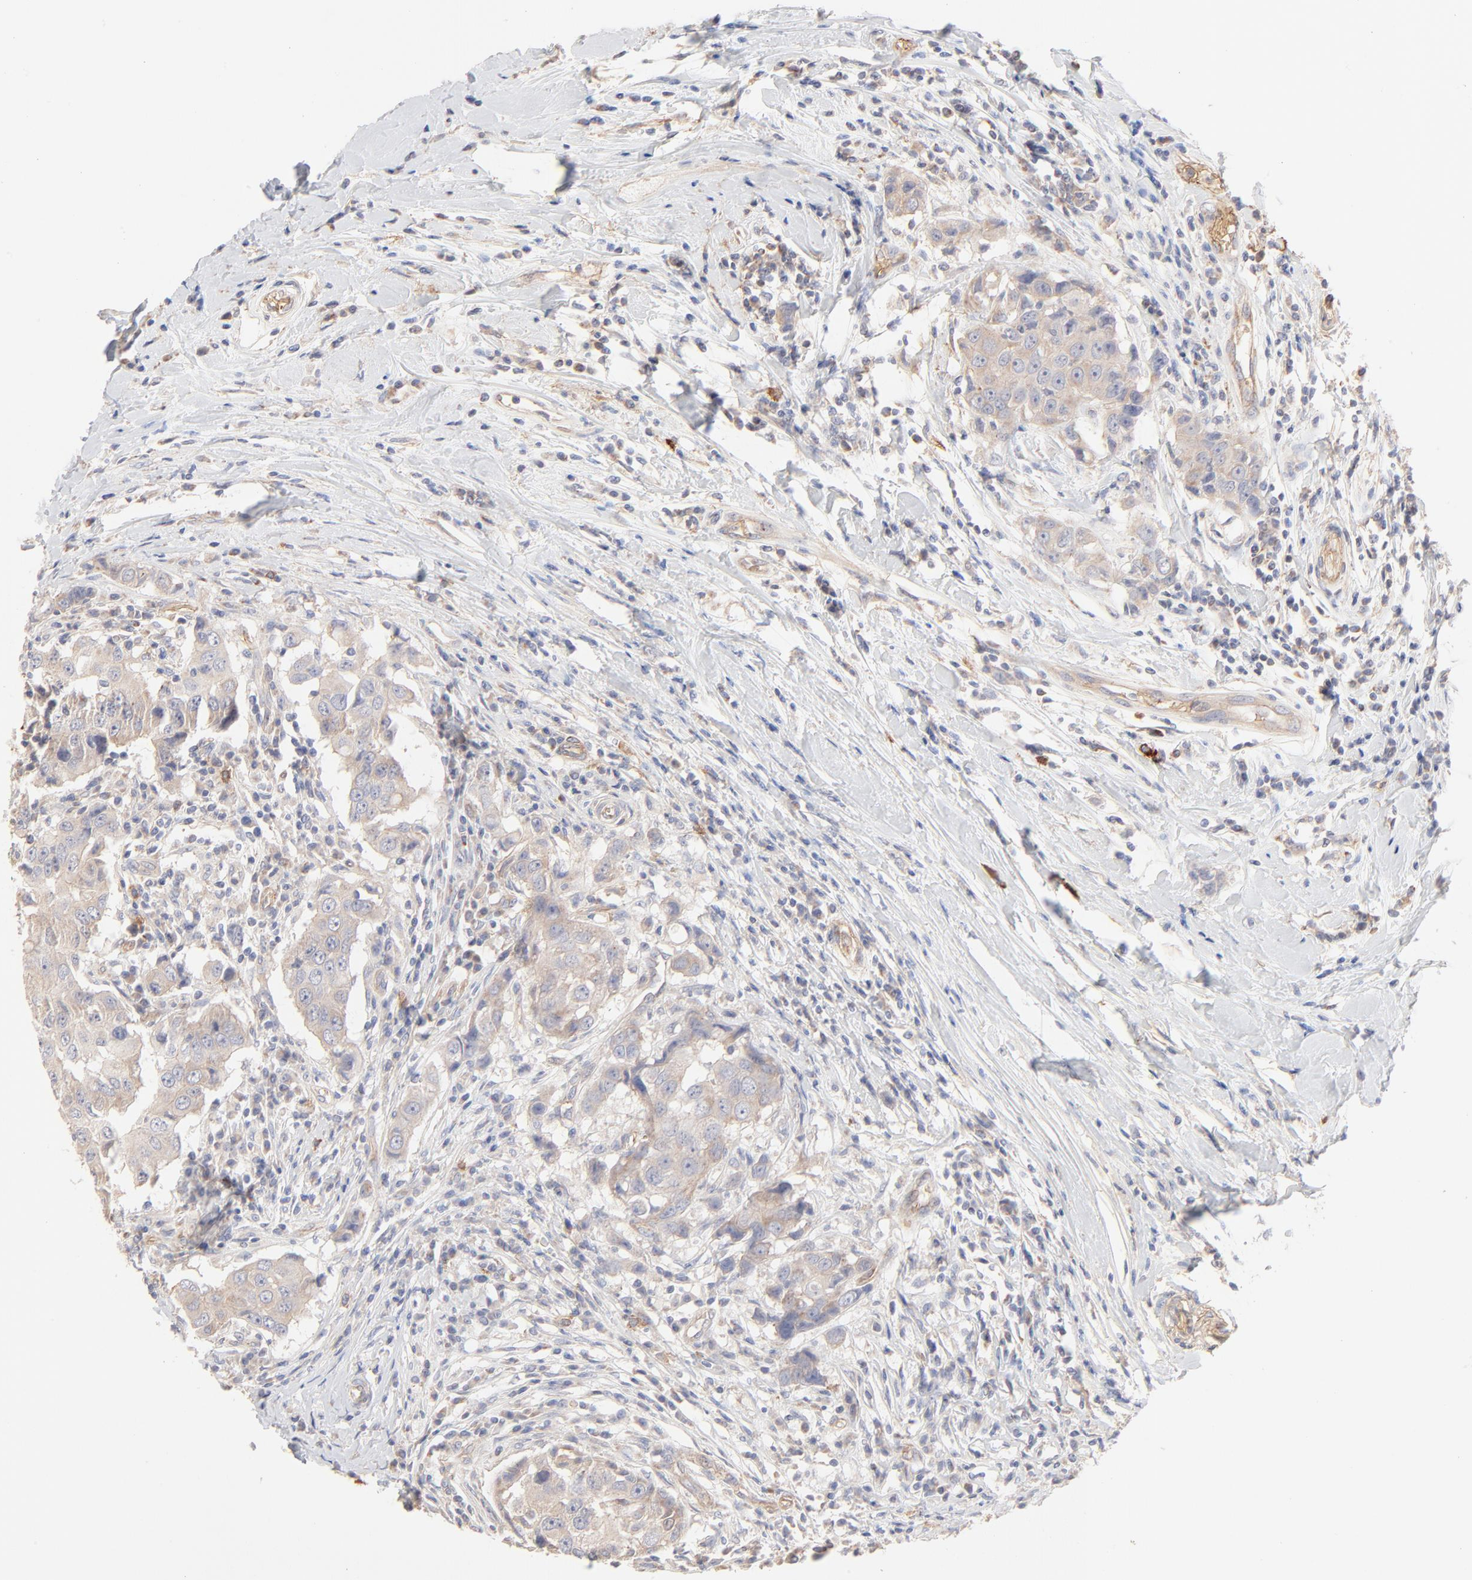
{"staining": {"intensity": "weak", "quantity": ">75%", "location": "cytoplasmic/membranous"}, "tissue": "breast cancer", "cell_type": "Tumor cells", "image_type": "cancer", "snomed": [{"axis": "morphology", "description": "Duct carcinoma"}, {"axis": "topography", "description": "Breast"}], "caption": "This image reveals immunohistochemistry (IHC) staining of human breast cancer (intraductal carcinoma), with low weak cytoplasmic/membranous positivity in approximately >75% of tumor cells.", "gene": "SPTB", "patient": {"sex": "female", "age": 27}}